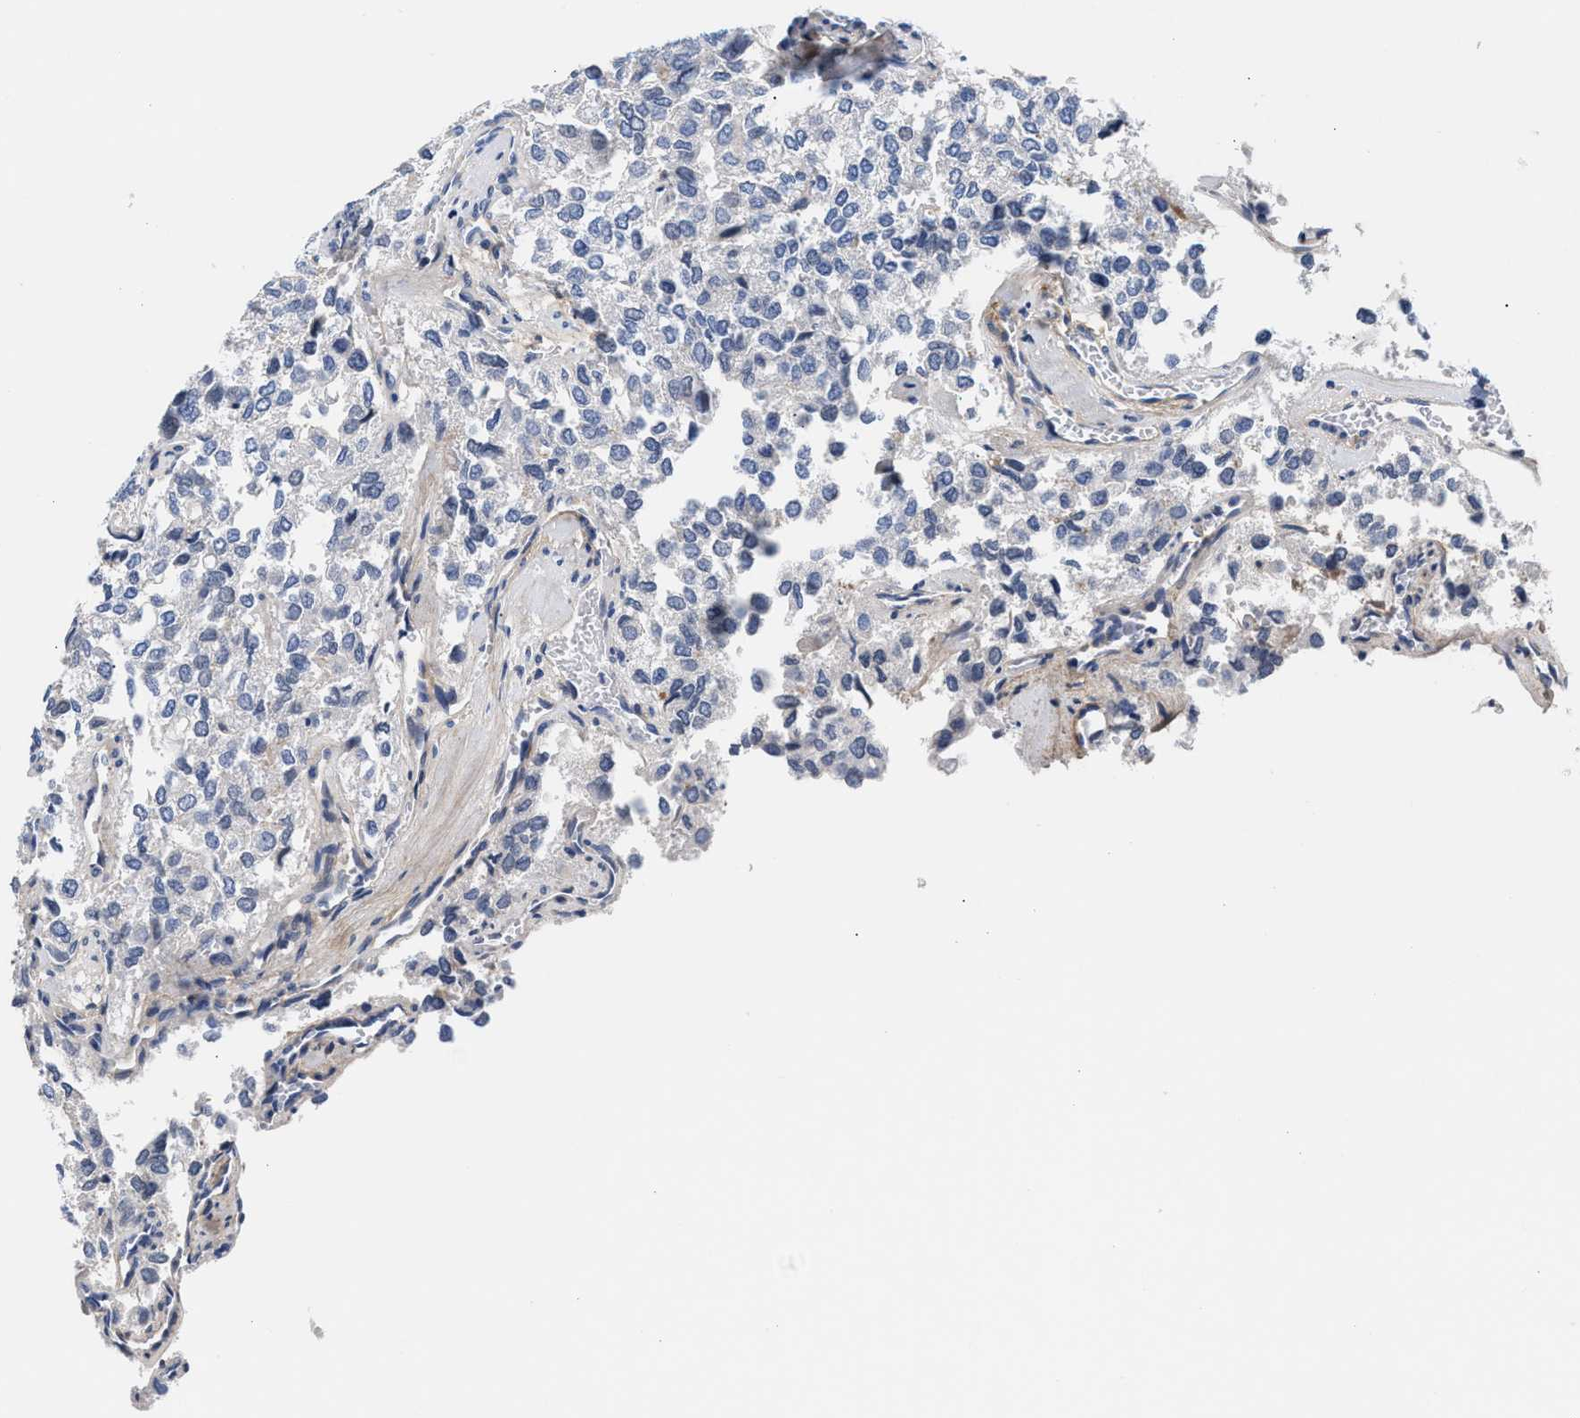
{"staining": {"intensity": "negative", "quantity": "none", "location": "none"}, "tissue": "thyroid cancer", "cell_type": "Tumor cells", "image_type": "cancer", "snomed": [{"axis": "morphology", "description": "Follicular adenoma carcinoma, NOS"}, {"axis": "topography", "description": "Thyroid gland"}], "caption": "This is an IHC micrograph of thyroid cancer (follicular adenoma carcinoma). There is no positivity in tumor cells.", "gene": "ACTL7B", "patient": {"sex": "male", "age": 75}}